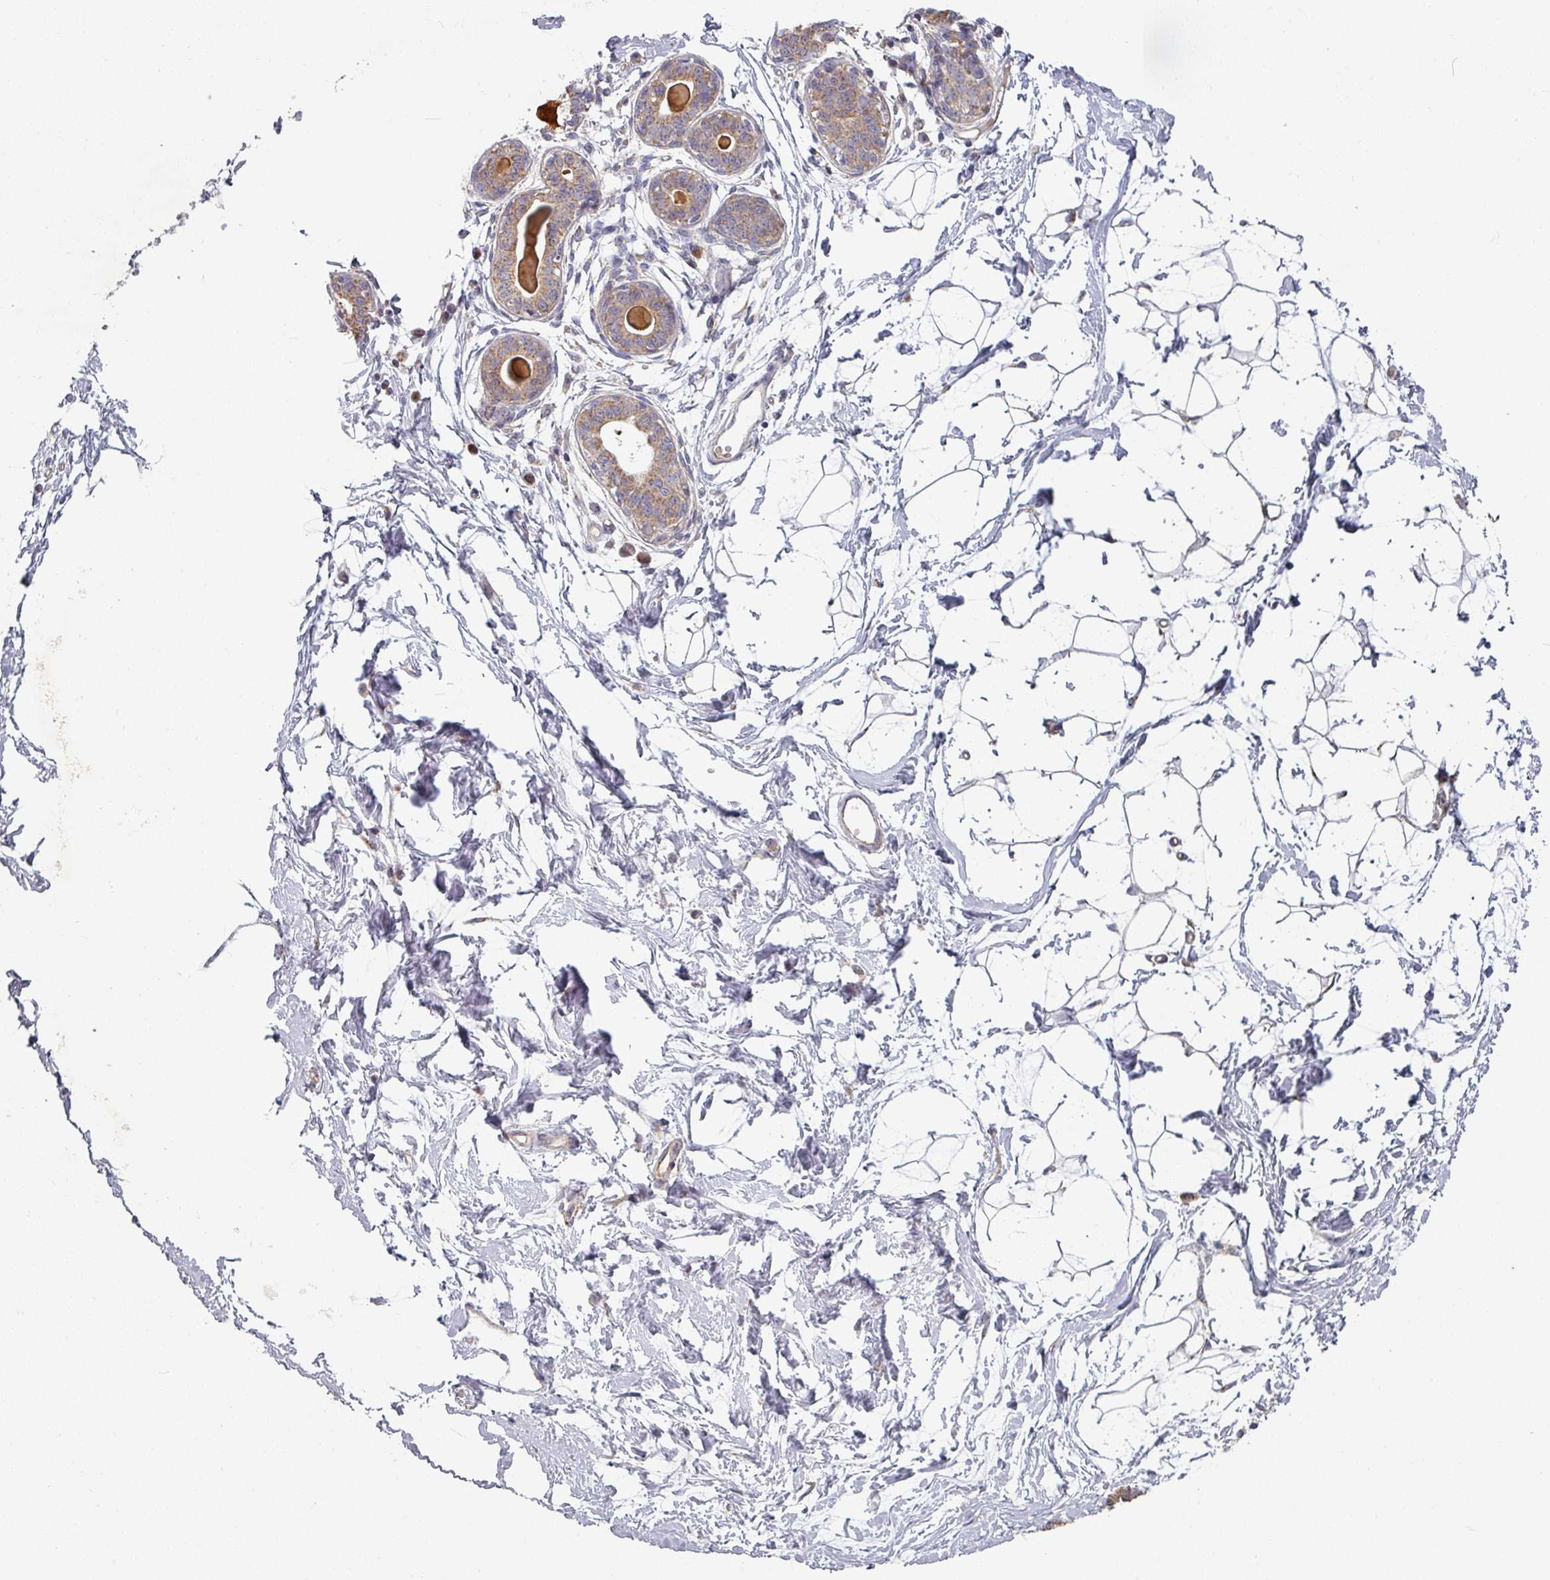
{"staining": {"intensity": "negative", "quantity": "none", "location": "none"}, "tissue": "breast", "cell_type": "Adipocytes", "image_type": "normal", "snomed": [{"axis": "morphology", "description": "Normal tissue, NOS"}, {"axis": "topography", "description": "Breast"}], "caption": "High power microscopy histopathology image of an immunohistochemistry photomicrograph of unremarkable breast, revealing no significant positivity in adipocytes. (DAB (3,3'-diaminobenzidine) immunohistochemistry (IHC) visualized using brightfield microscopy, high magnification).", "gene": "PLEKHJ1", "patient": {"sex": "female", "age": 45}}